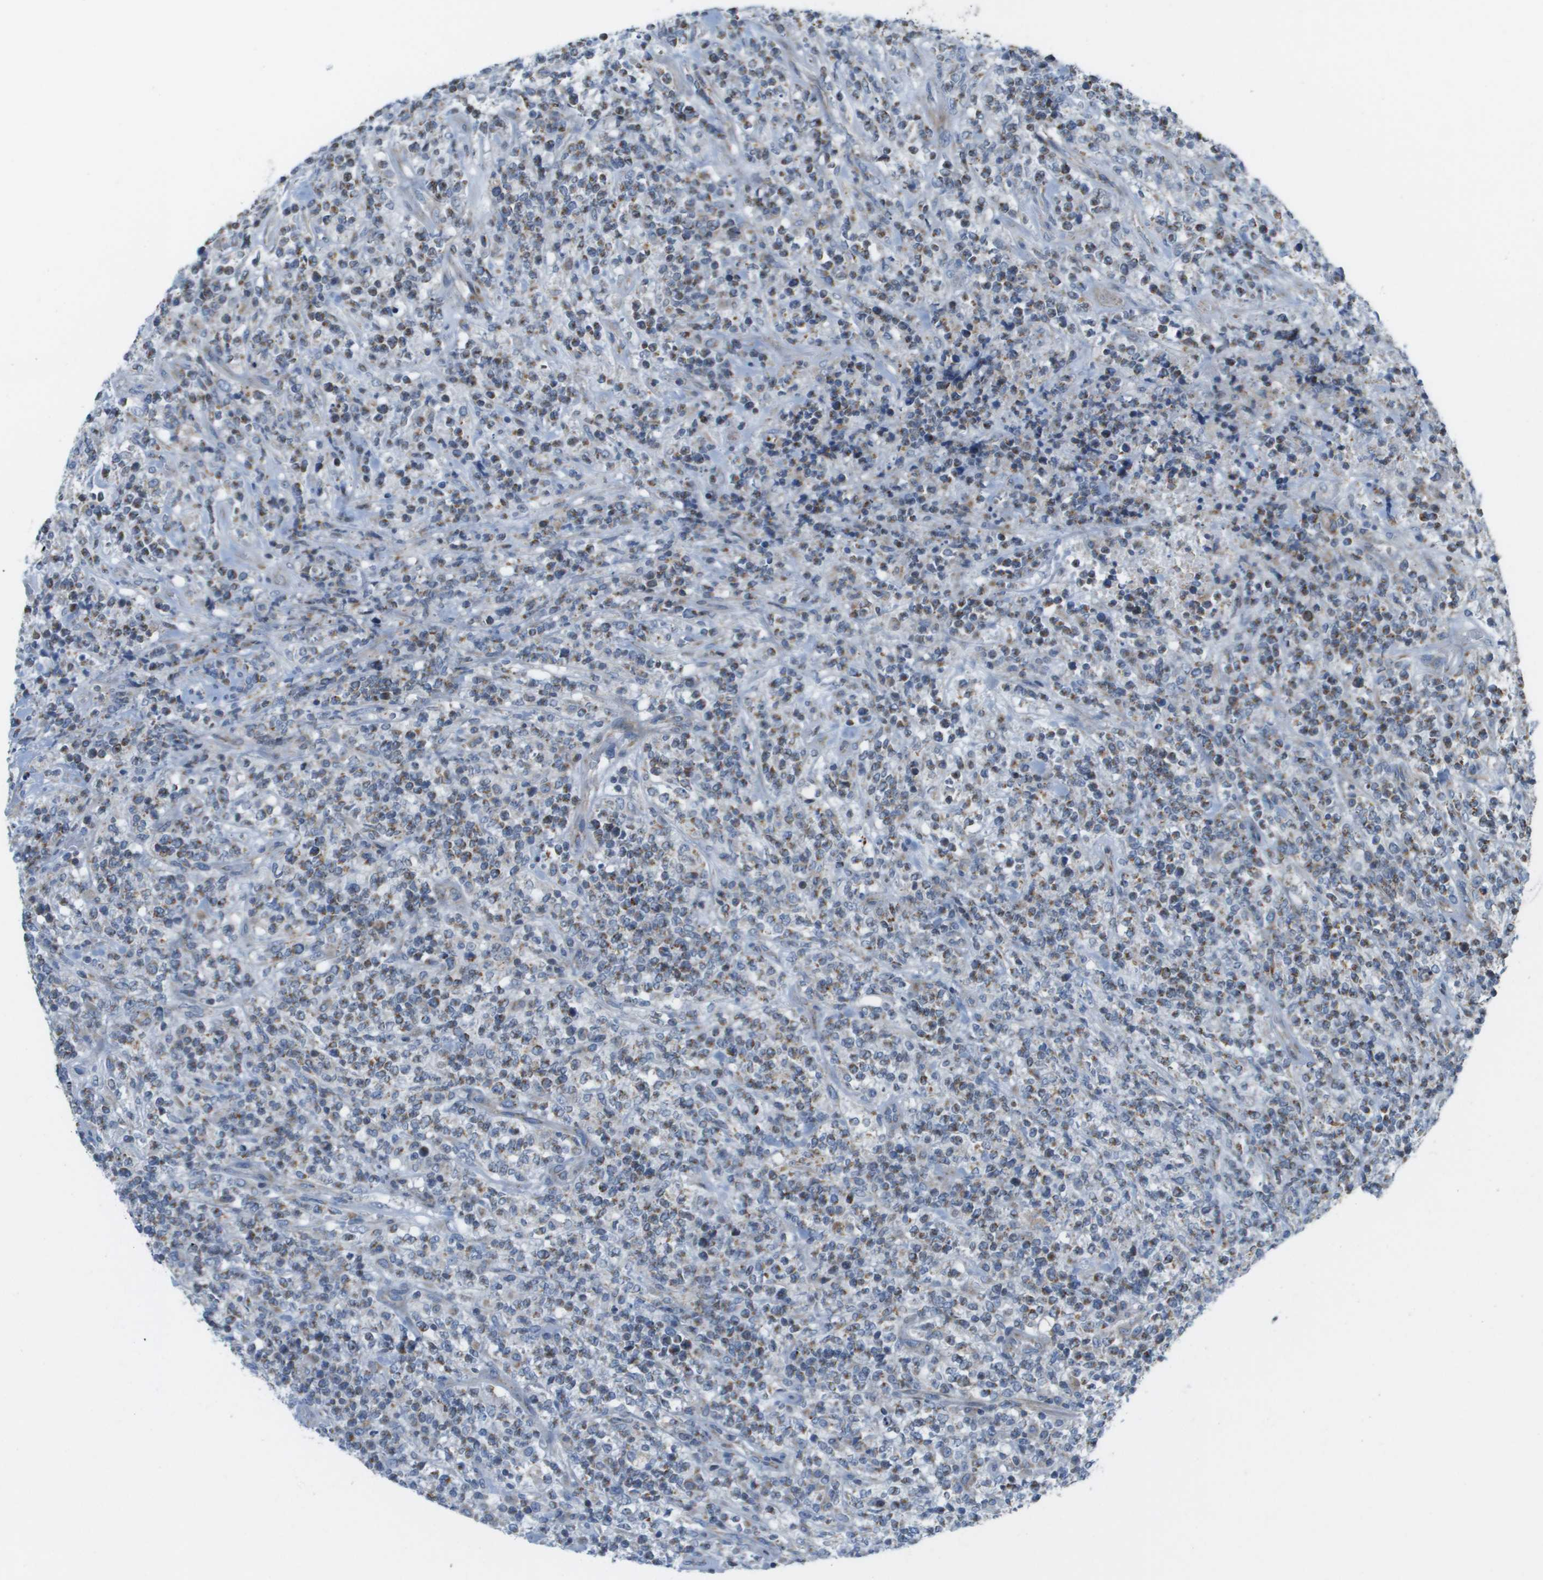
{"staining": {"intensity": "moderate", "quantity": "<25%", "location": "cytoplasmic/membranous"}, "tissue": "lymphoma", "cell_type": "Tumor cells", "image_type": "cancer", "snomed": [{"axis": "morphology", "description": "Malignant lymphoma, non-Hodgkin's type, High grade"}, {"axis": "topography", "description": "Soft tissue"}], "caption": "Tumor cells exhibit low levels of moderate cytoplasmic/membranous expression in approximately <25% of cells in human lymphoma. (brown staining indicates protein expression, while blue staining denotes nuclei).", "gene": "GALNT6", "patient": {"sex": "male", "age": 18}}